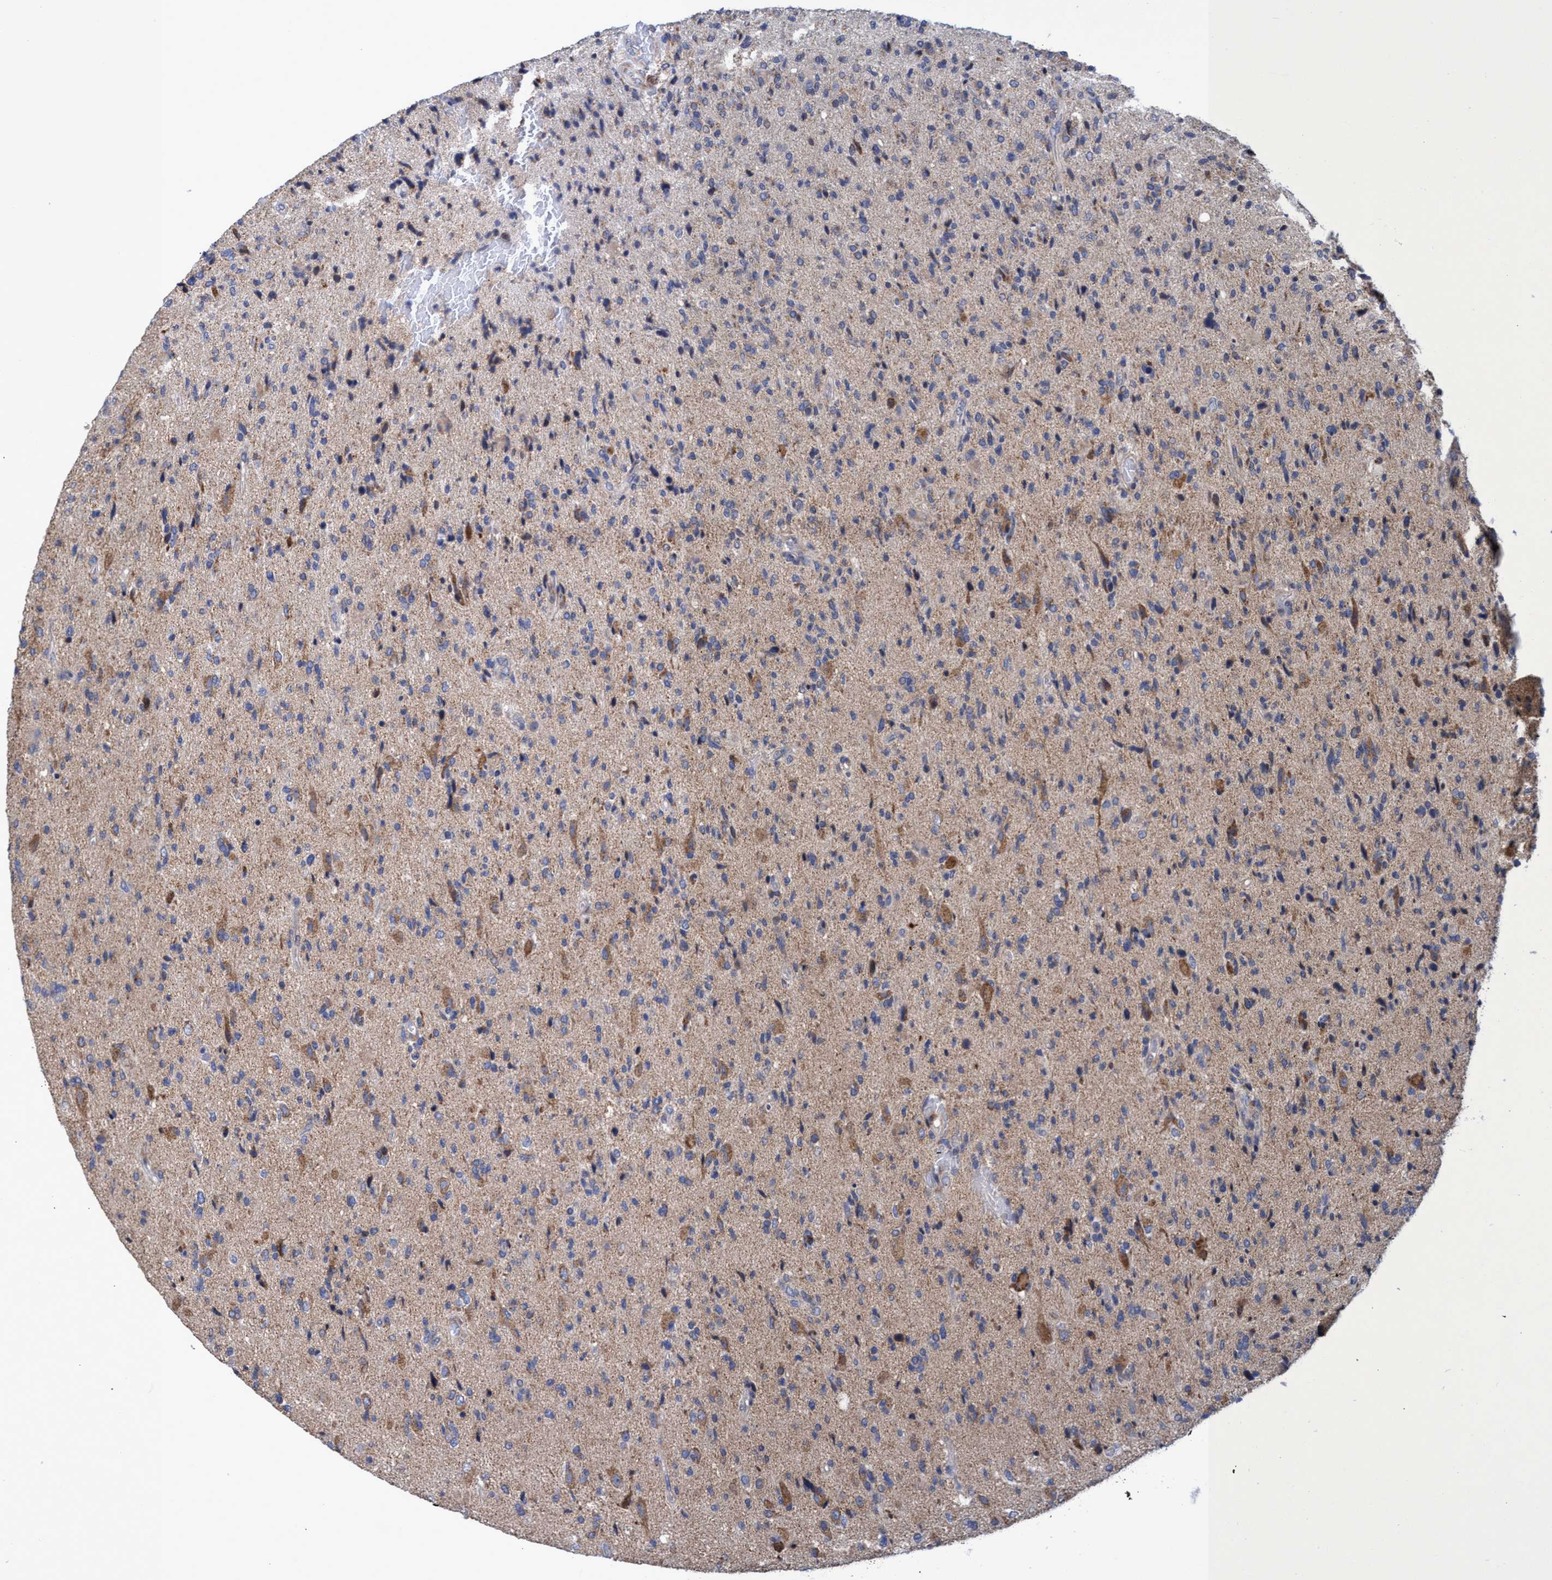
{"staining": {"intensity": "weak", "quantity": "25%-75%", "location": "cytoplasmic/membranous"}, "tissue": "glioma", "cell_type": "Tumor cells", "image_type": "cancer", "snomed": [{"axis": "morphology", "description": "Glioma, malignant, High grade"}, {"axis": "topography", "description": "Brain"}], "caption": "Weak cytoplasmic/membranous expression is seen in about 25%-75% of tumor cells in glioma.", "gene": "NAT16", "patient": {"sex": "male", "age": 72}}